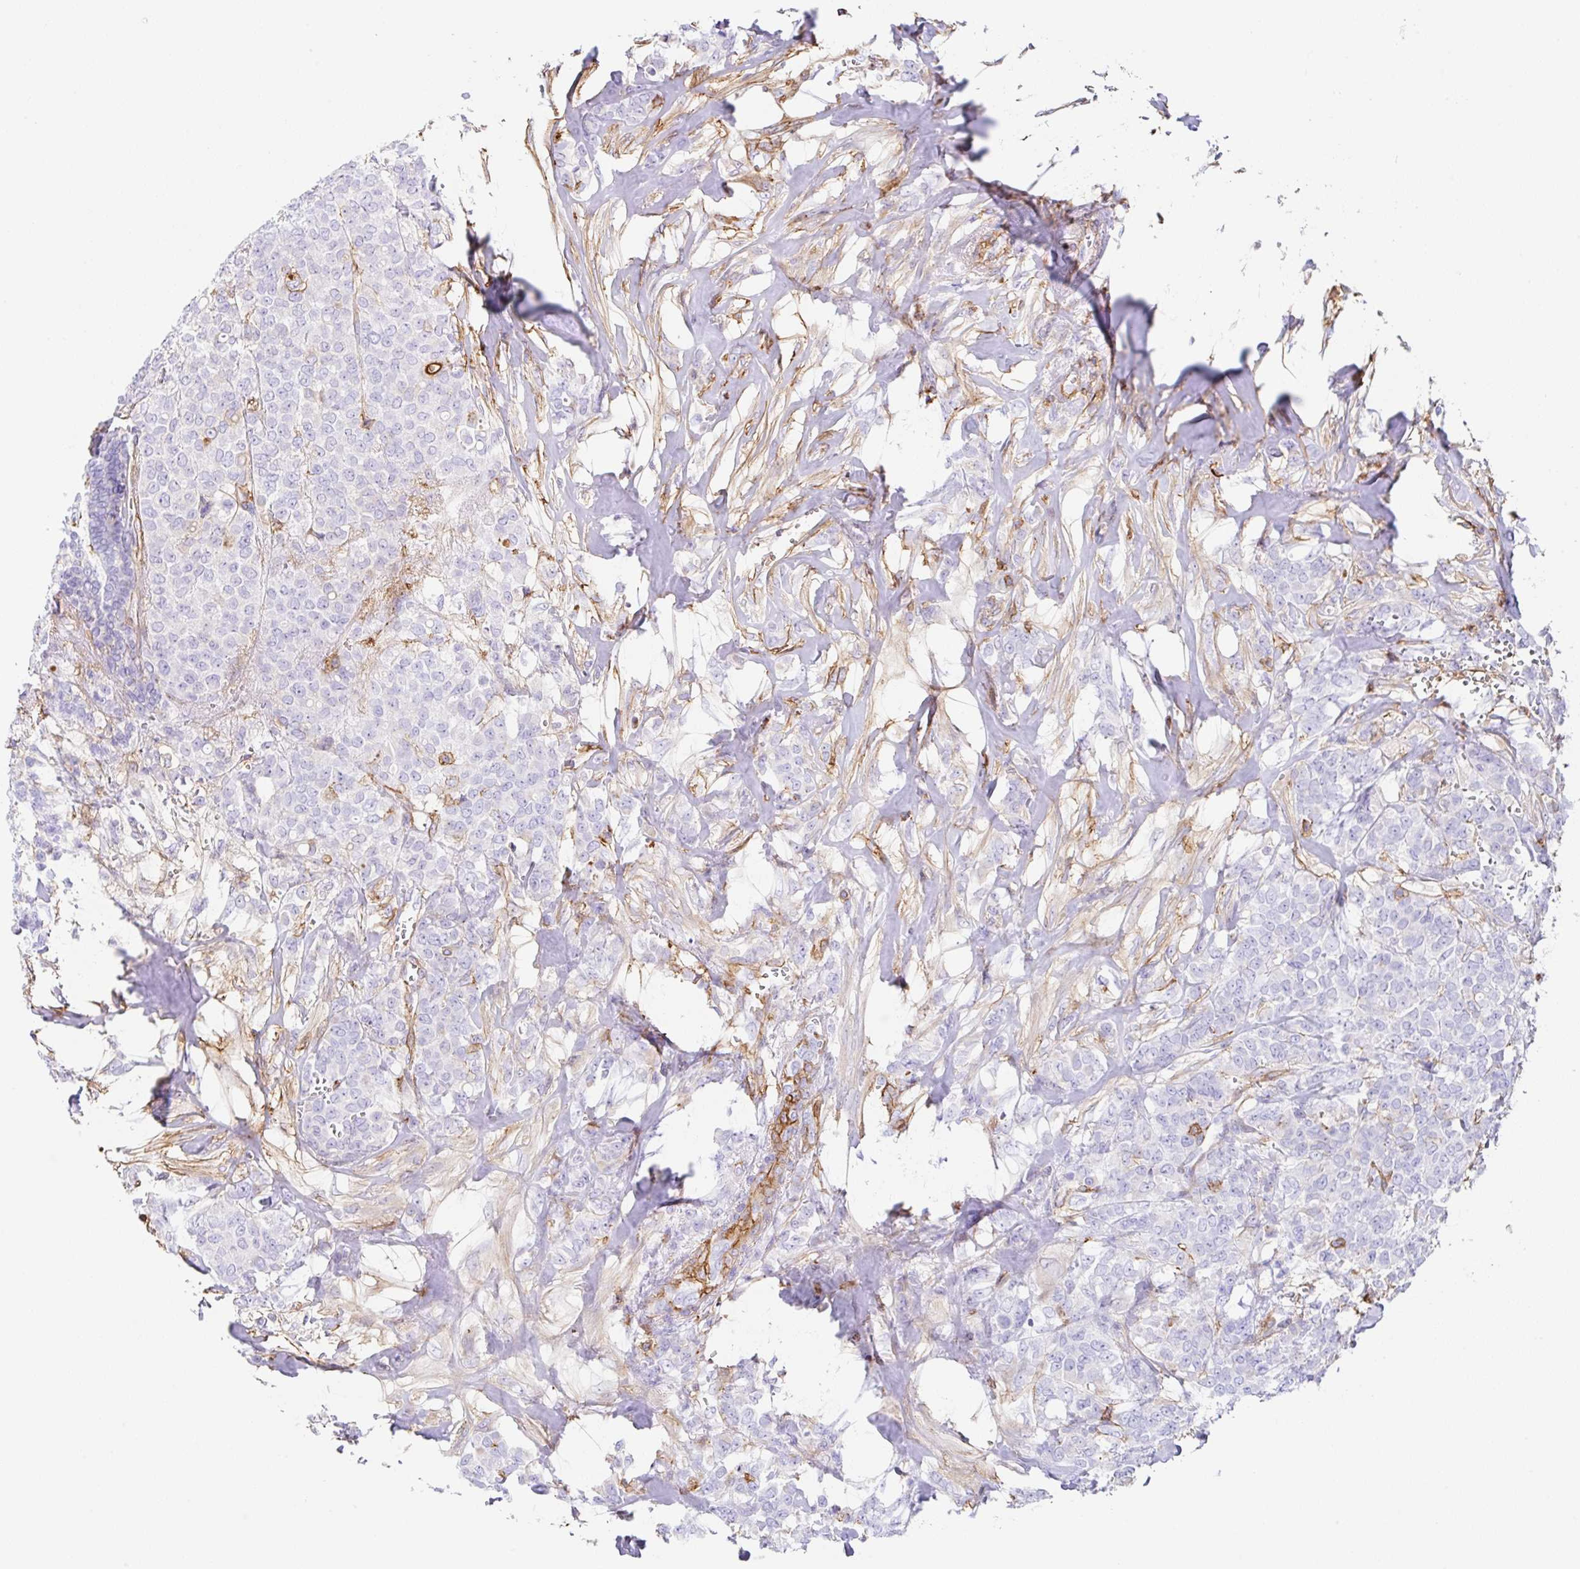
{"staining": {"intensity": "negative", "quantity": "none", "location": "none"}, "tissue": "breast cancer", "cell_type": "Tumor cells", "image_type": "cancer", "snomed": [{"axis": "morphology", "description": "Lobular carcinoma"}, {"axis": "topography", "description": "Breast"}], "caption": "High magnification brightfield microscopy of breast cancer (lobular carcinoma) stained with DAB (brown) and counterstained with hematoxylin (blue): tumor cells show no significant expression. (Stains: DAB (3,3'-diaminobenzidine) immunohistochemistry with hematoxylin counter stain, Microscopy: brightfield microscopy at high magnification).", "gene": "MTTP", "patient": {"sex": "female", "age": 91}}